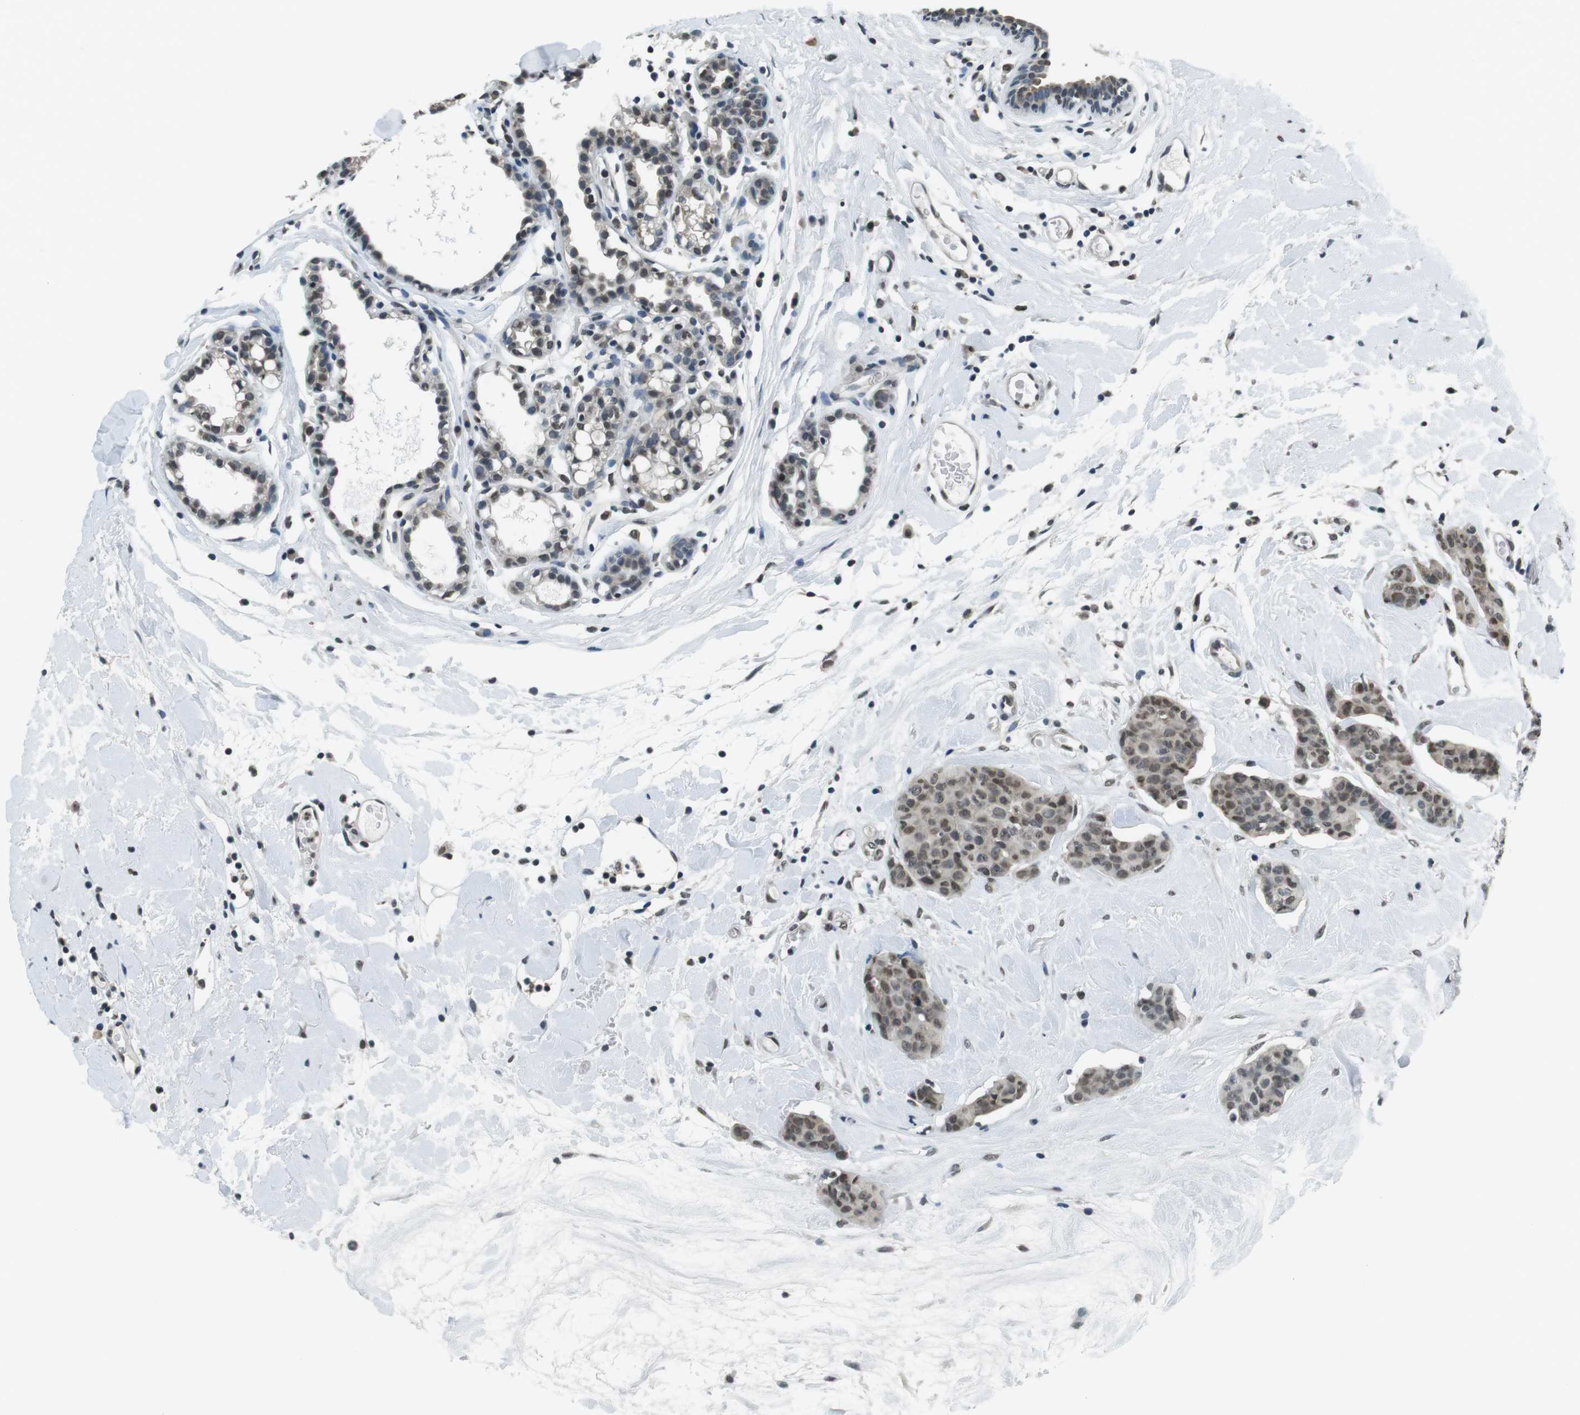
{"staining": {"intensity": "weak", "quantity": "25%-75%", "location": "nuclear"}, "tissue": "breast cancer", "cell_type": "Tumor cells", "image_type": "cancer", "snomed": [{"axis": "morphology", "description": "Normal tissue, NOS"}, {"axis": "morphology", "description": "Duct carcinoma"}, {"axis": "topography", "description": "Breast"}], "caption": "The immunohistochemical stain shows weak nuclear positivity in tumor cells of breast intraductal carcinoma tissue.", "gene": "NEK4", "patient": {"sex": "female", "age": 40}}